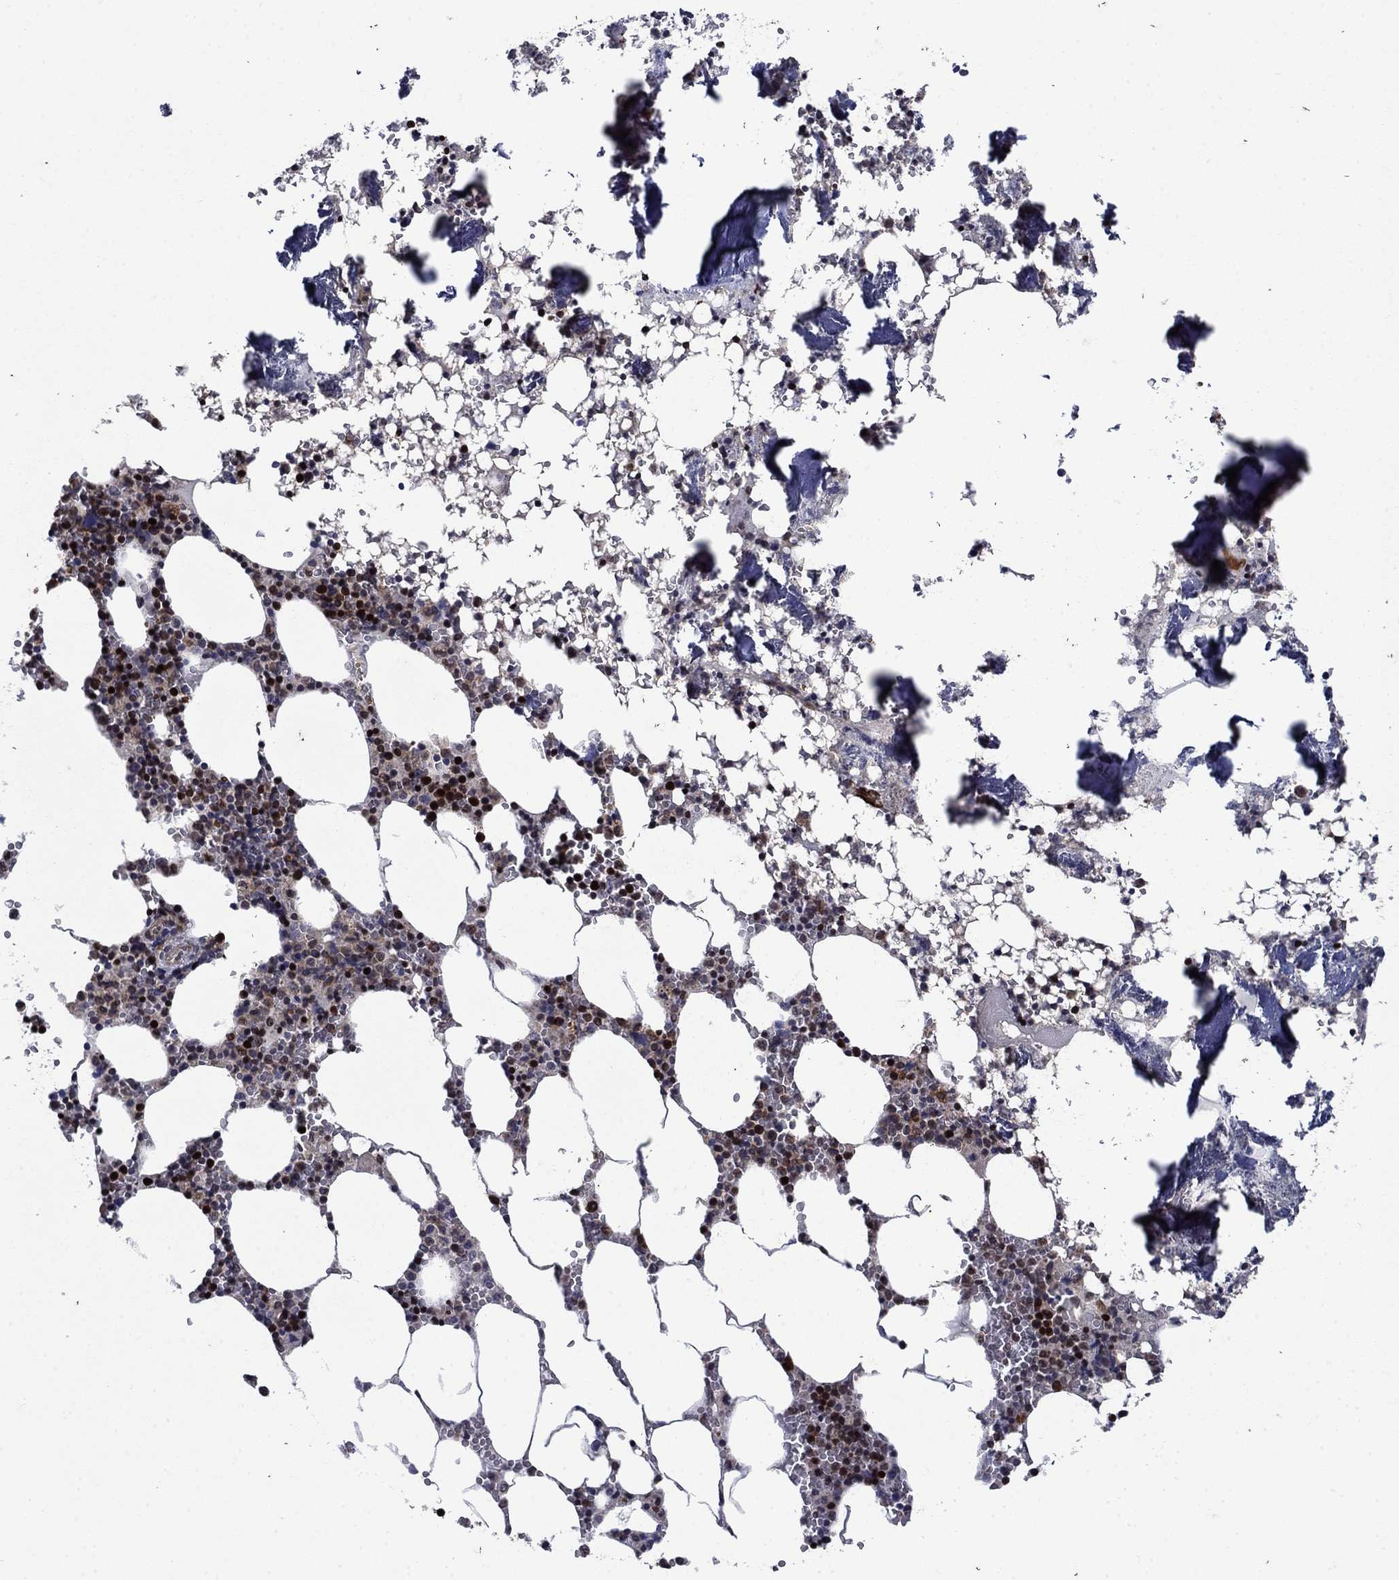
{"staining": {"intensity": "strong", "quantity": "25%-75%", "location": "cytoplasmic/membranous"}, "tissue": "bone marrow", "cell_type": "Hematopoietic cells", "image_type": "normal", "snomed": [{"axis": "morphology", "description": "Normal tissue, NOS"}, {"axis": "topography", "description": "Bone marrow"}], "caption": "Strong cytoplasmic/membranous protein expression is present in about 25%-75% of hematopoietic cells in bone marrow. (DAB (3,3'-diaminobenzidine) IHC, brown staining for protein, blue staining for nuclei).", "gene": "DHRS7", "patient": {"sex": "female", "age": 64}}